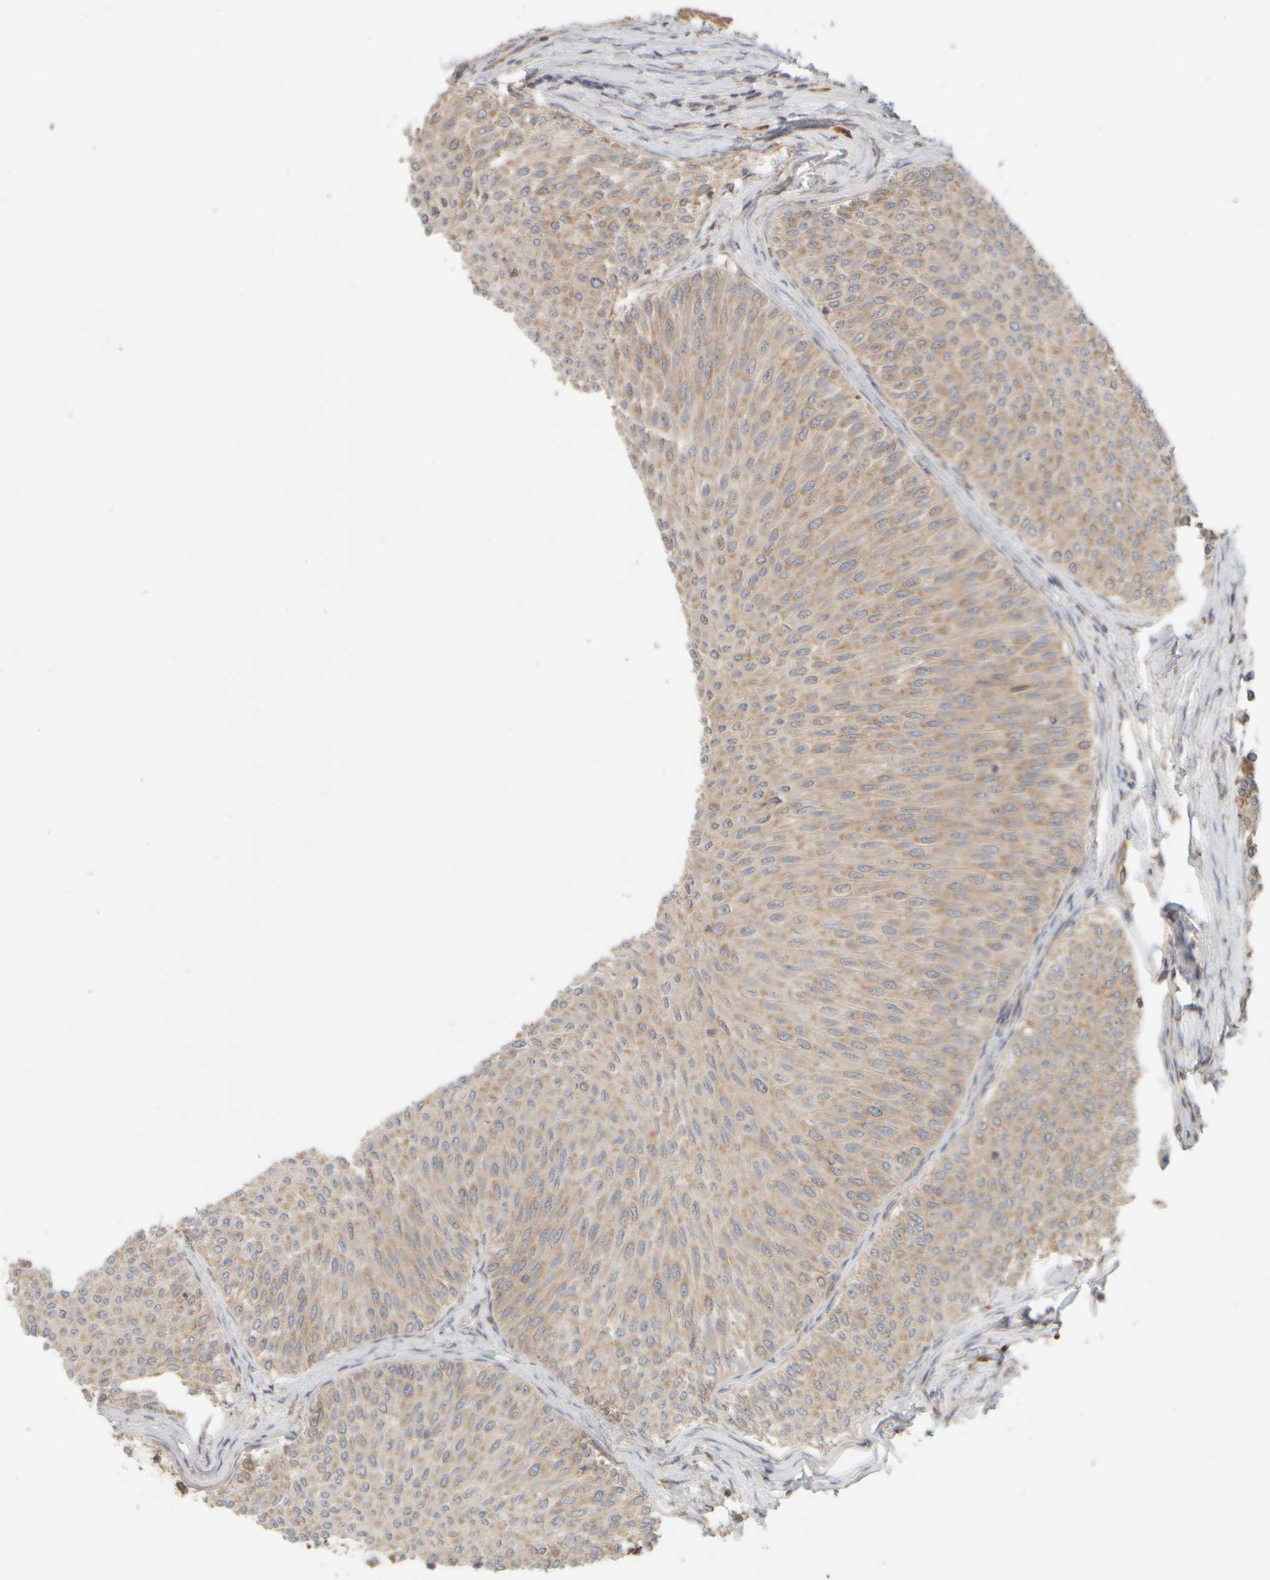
{"staining": {"intensity": "weak", "quantity": ">75%", "location": "cytoplasmic/membranous"}, "tissue": "urothelial cancer", "cell_type": "Tumor cells", "image_type": "cancer", "snomed": [{"axis": "morphology", "description": "Urothelial carcinoma, Low grade"}, {"axis": "topography", "description": "Urinary bladder"}], "caption": "High-magnification brightfield microscopy of urothelial cancer stained with DAB (3,3'-diaminobenzidine) (brown) and counterstained with hematoxylin (blue). tumor cells exhibit weak cytoplasmic/membranous positivity is seen in about>75% of cells.", "gene": "EIF2B3", "patient": {"sex": "male", "age": 78}}